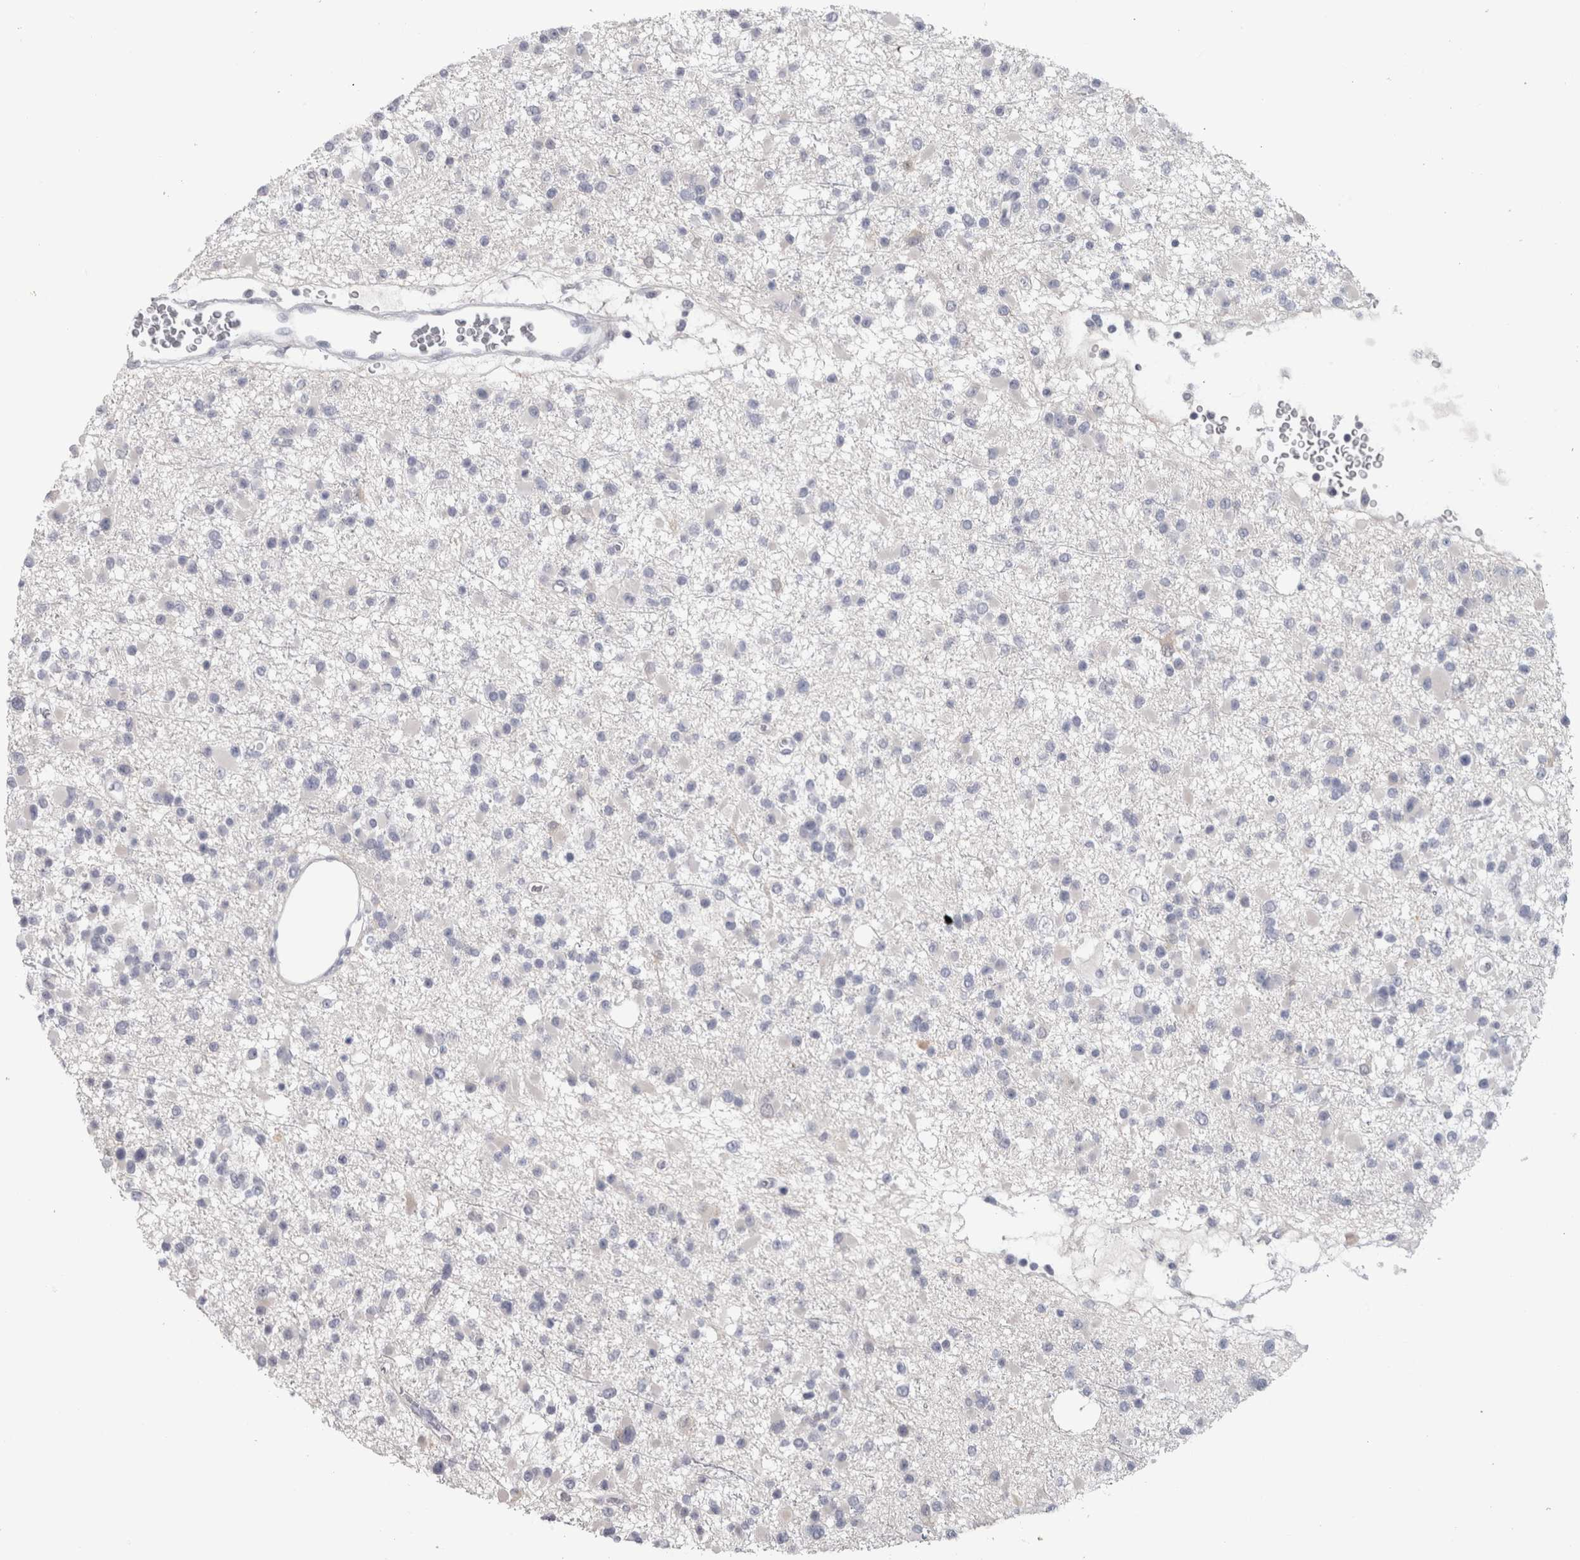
{"staining": {"intensity": "negative", "quantity": "none", "location": "none"}, "tissue": "glioma", "cell_type": "Tumor cells", "image_type": "cancer", "snomed": [{"axis": "morphology", "description": "Glioma, malignant, Low grade"}, {"axis": "topography", "description": "Brain"}], "caption": "Tumor cells are negative for brown protein staining in low-grade glioma (malignant). (IHC, brightfield microscopy, high magnification).", "gene": "USH1G", "patient": {"sex": "female", "age": 22}}